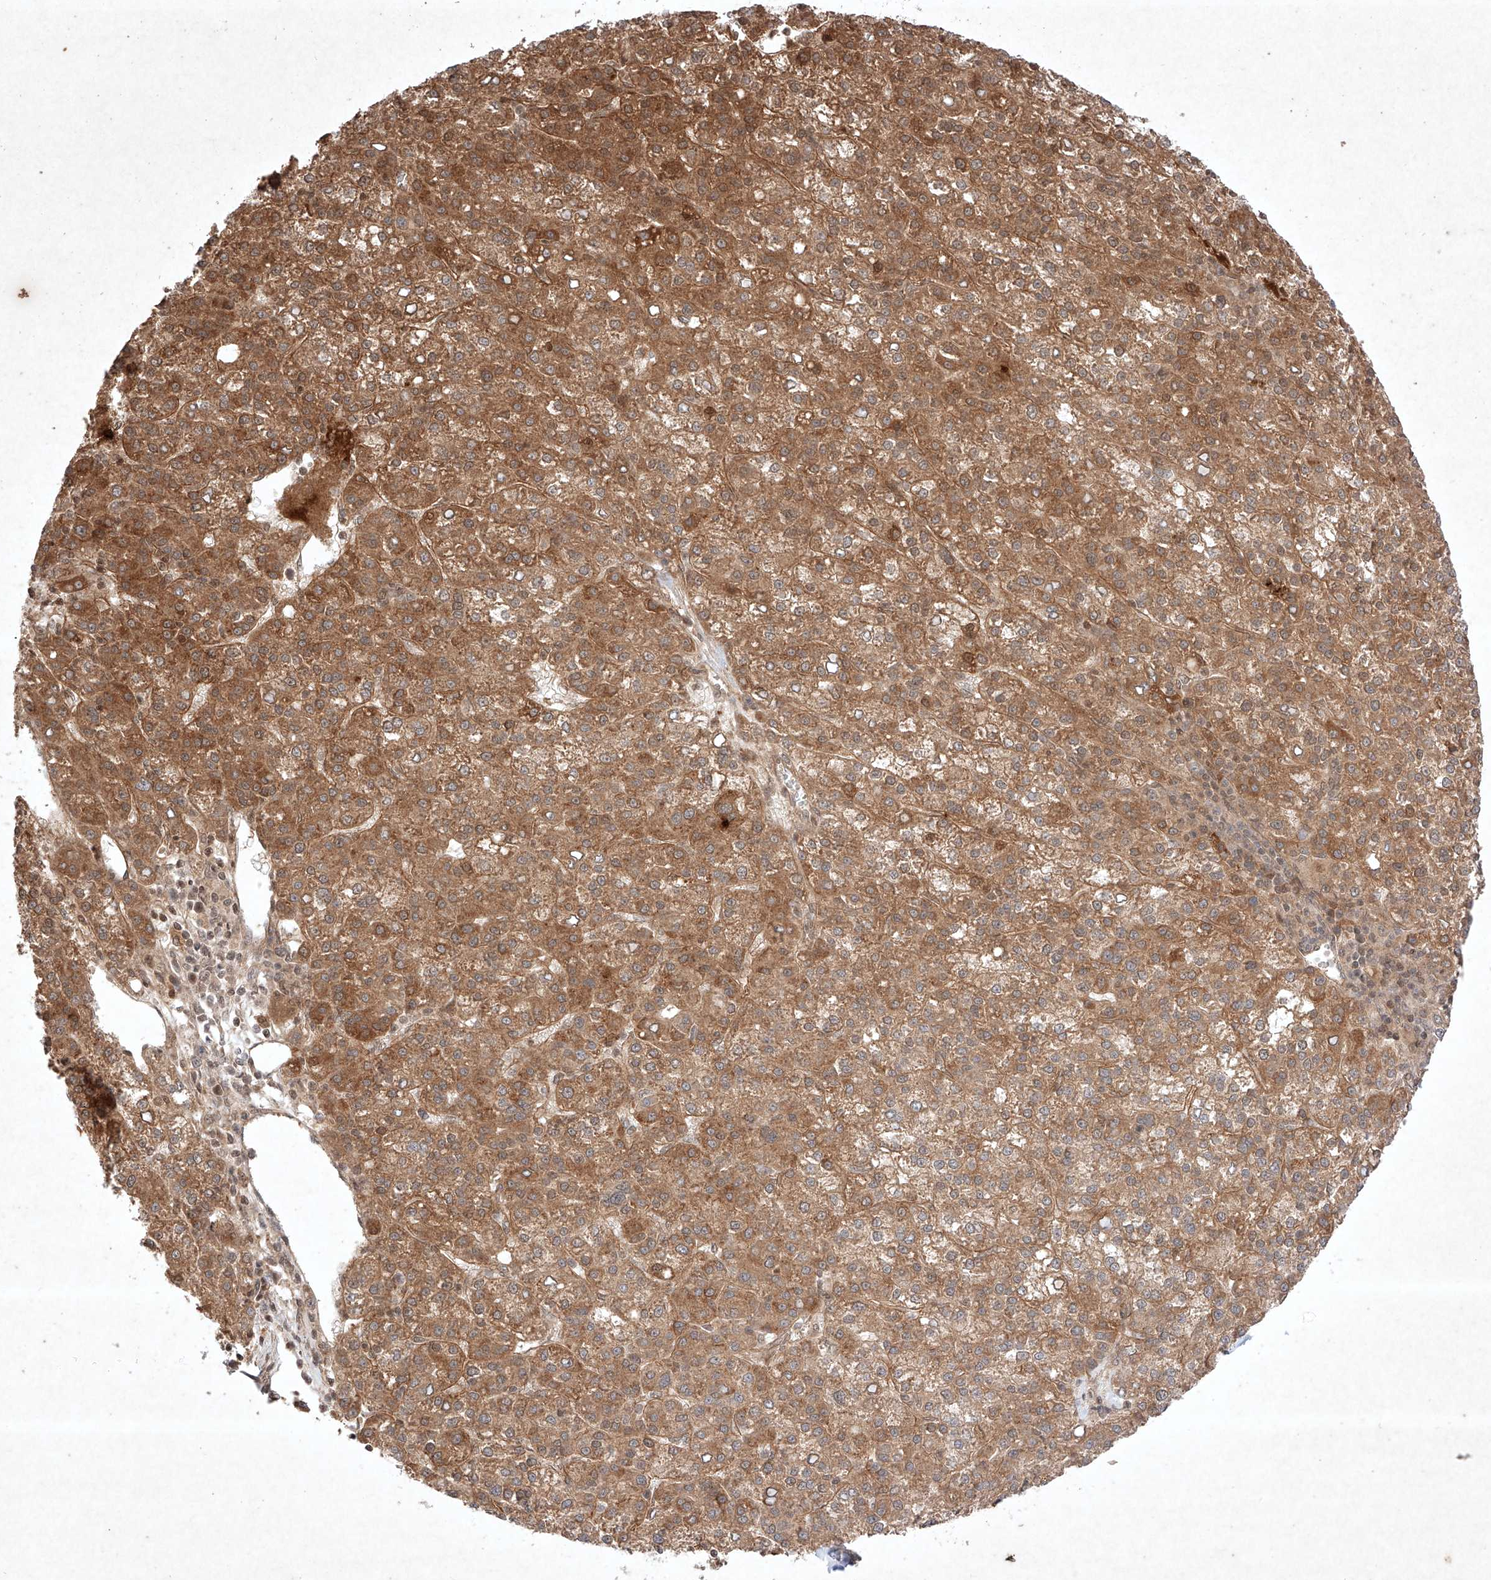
{"staining": {"intensity": "moderate", "quantity": ">75%", "location": "cytoplasmic/membranous"}, "tissue": "liver cancer", "cell_type": "Tumor cells", "image_type": "cancer", "snomed": [{"axis": "morphology", "description": "Carcinoma, Hepatocellular, NOS"}, {"axis": "topography", "description": "Liver"}], "caption": "An image of human hepatocellular carcinoma (liver) stained for a protein shows moderate cytoplasmic/membranous brown staining in tumor cells. (brown staining indicates protein expression, while blue staining denotes nuclei).", "gene": "RNF31", "patient": {"sex": "female", "age": 58}}